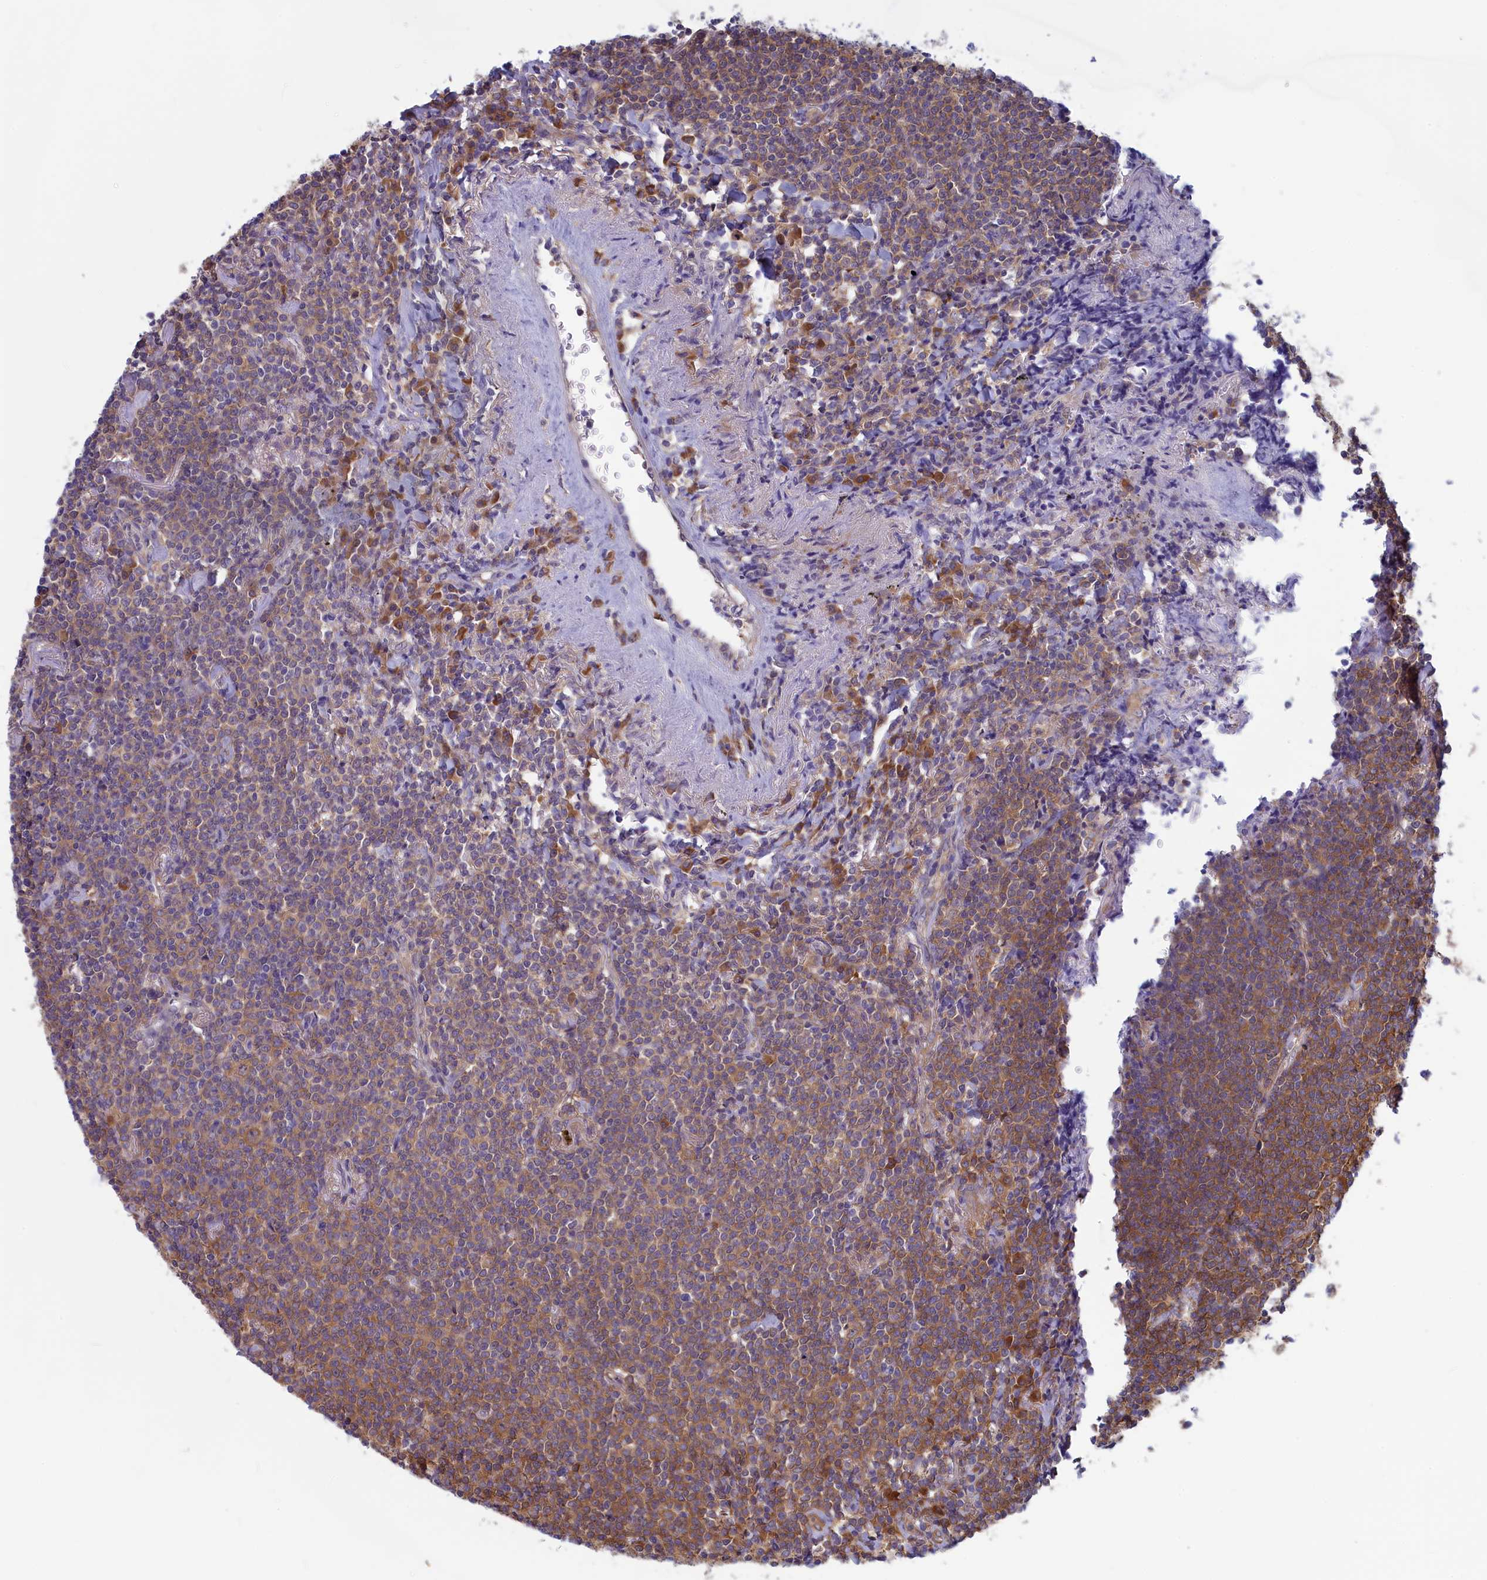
{"staining": {"intensity": "moderate", "quantity": "25%-75%", "location": "cytoplasmic/membranous"}, "tissue": "lymphoma", "cell_type": "Tumor cells", "image_type": "cancer", "snomed": [{"axis": "morphology", "description": "Malignant lymphoma, non-Hodgkin's type, Low grade"}, {"axis": "topography", "description": "Lung"}], "caption": "DAB immunohistochemical staining of malignant lymphoma, non-Hodgkin's type (low-grade) shows moderate cytoplasmic/membranous protein staining in about 25%-75% of tumor cells.", "gene": "SYNDIG1L", "patient": {"sex": "female", "age": 71}}